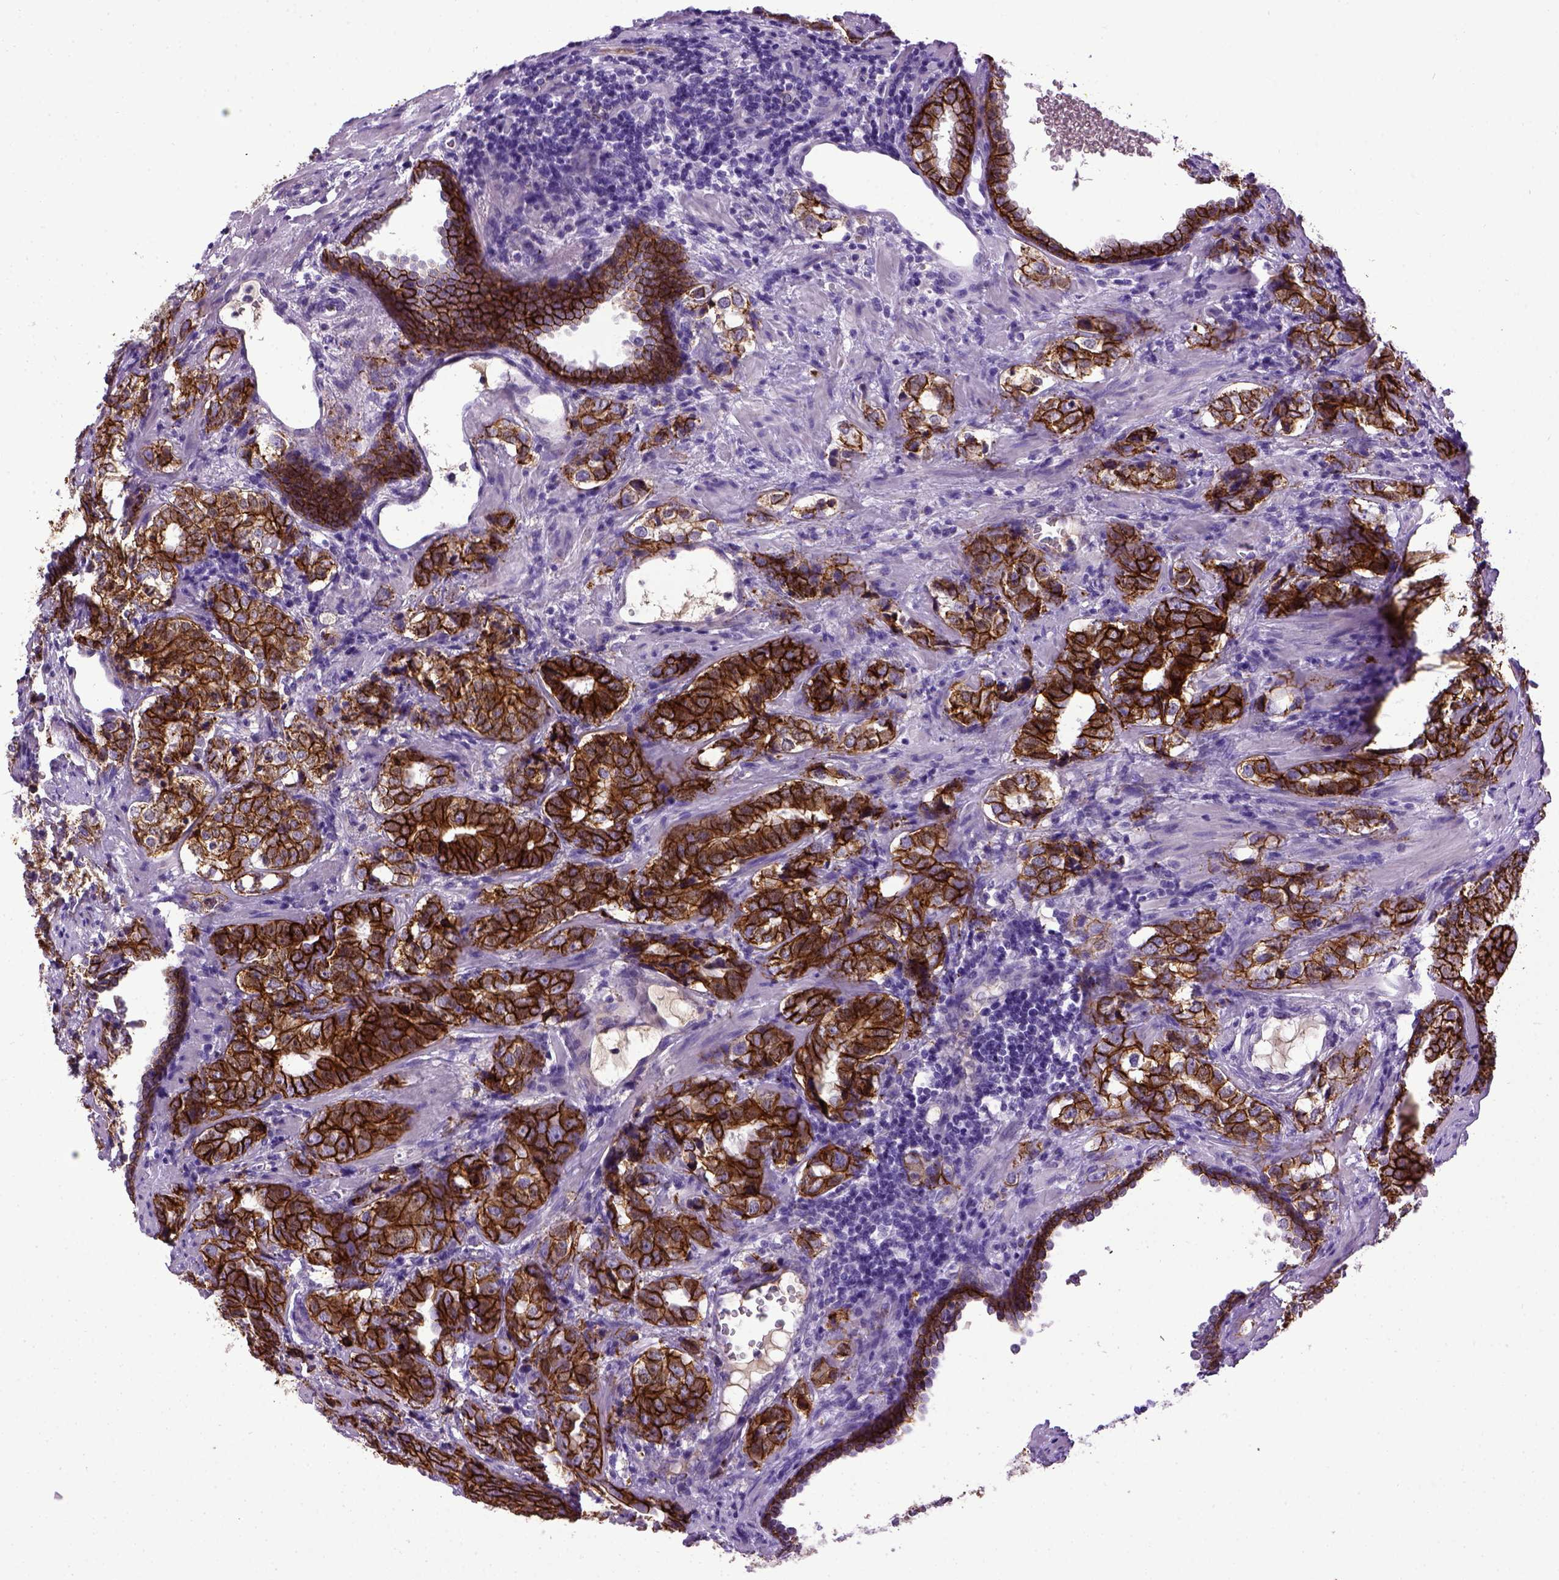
{"staining": {"intensity": "strong", "quantity": ">75%", "location": "cytoplasmic/membranous"}, "tissue": "prostate cancer", "cell_type": "Tumor cells", "image_type": "cancer", "snomed": [{"axis": "morphology", "description": "Adenocarcinoma, NOS"}, {"axis": "topography", "description": "Prostate and seminal vesicle, NOS"}], "caption": "Prostate cancer was stained to show a protein in brown. There is high levels of strong cytoplasmic/membranous expression in about >75% of tumor cells.", "gene": "CDH1", "patient": {"sex": "male", "age": 63}}